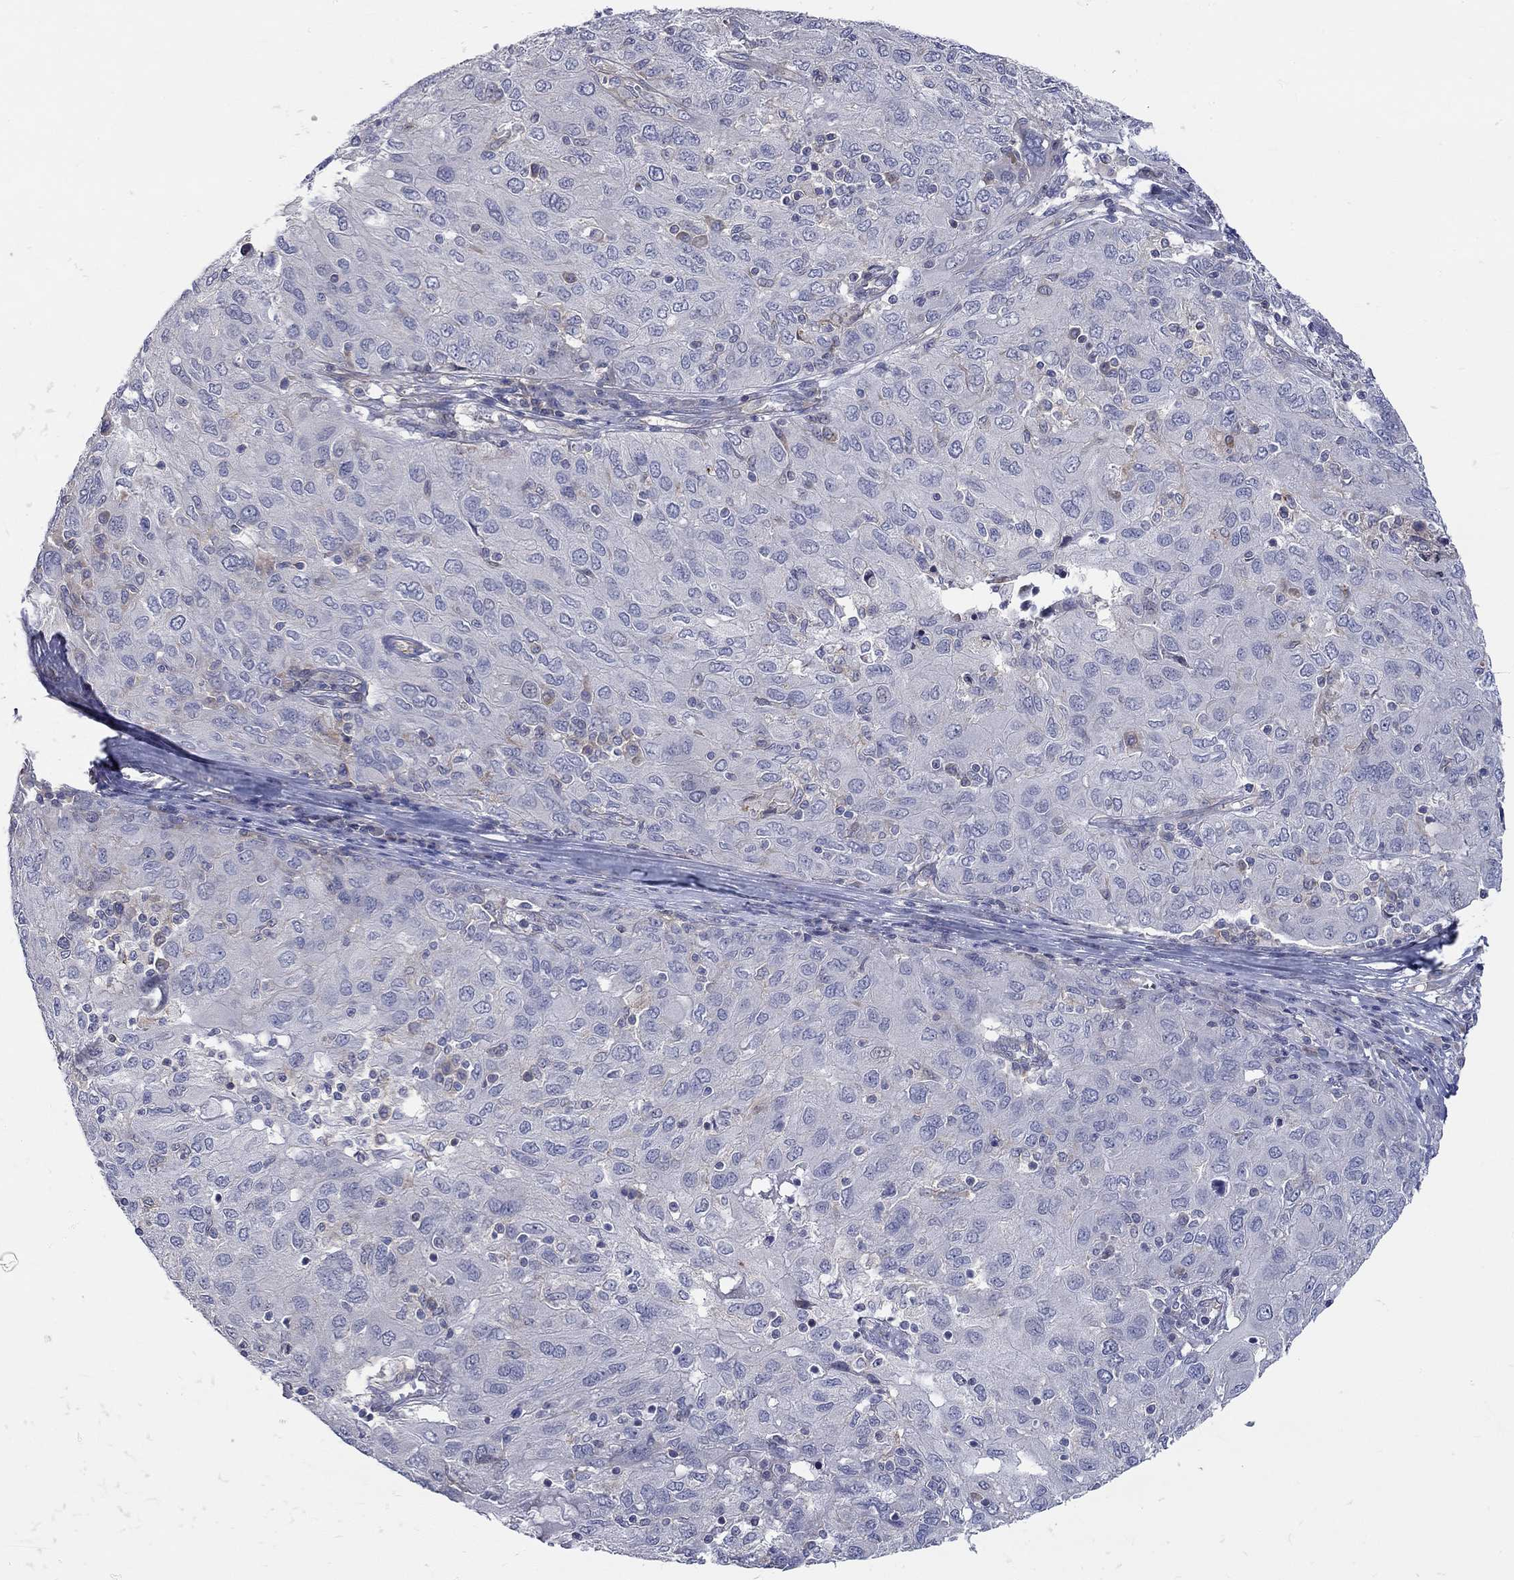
{"staining": {"intensity": "weak", "quantity": "<25%", "location": "cytoplasmic/membranous"}, "tissue": "ovarian cancer", "cell_type": "Tumor cells", "image_type": "cancer", "snomed": [{"axis": "morphology", "description": "Carcinoma, endometroid"}, {"axis": "topography", "description": "Ovary"}], "caption": "Tumor cells show no significant positivity in ovarian cancer.", "gene": "PCDHGA10", "patient": {"sex": "female", "age": 50}}